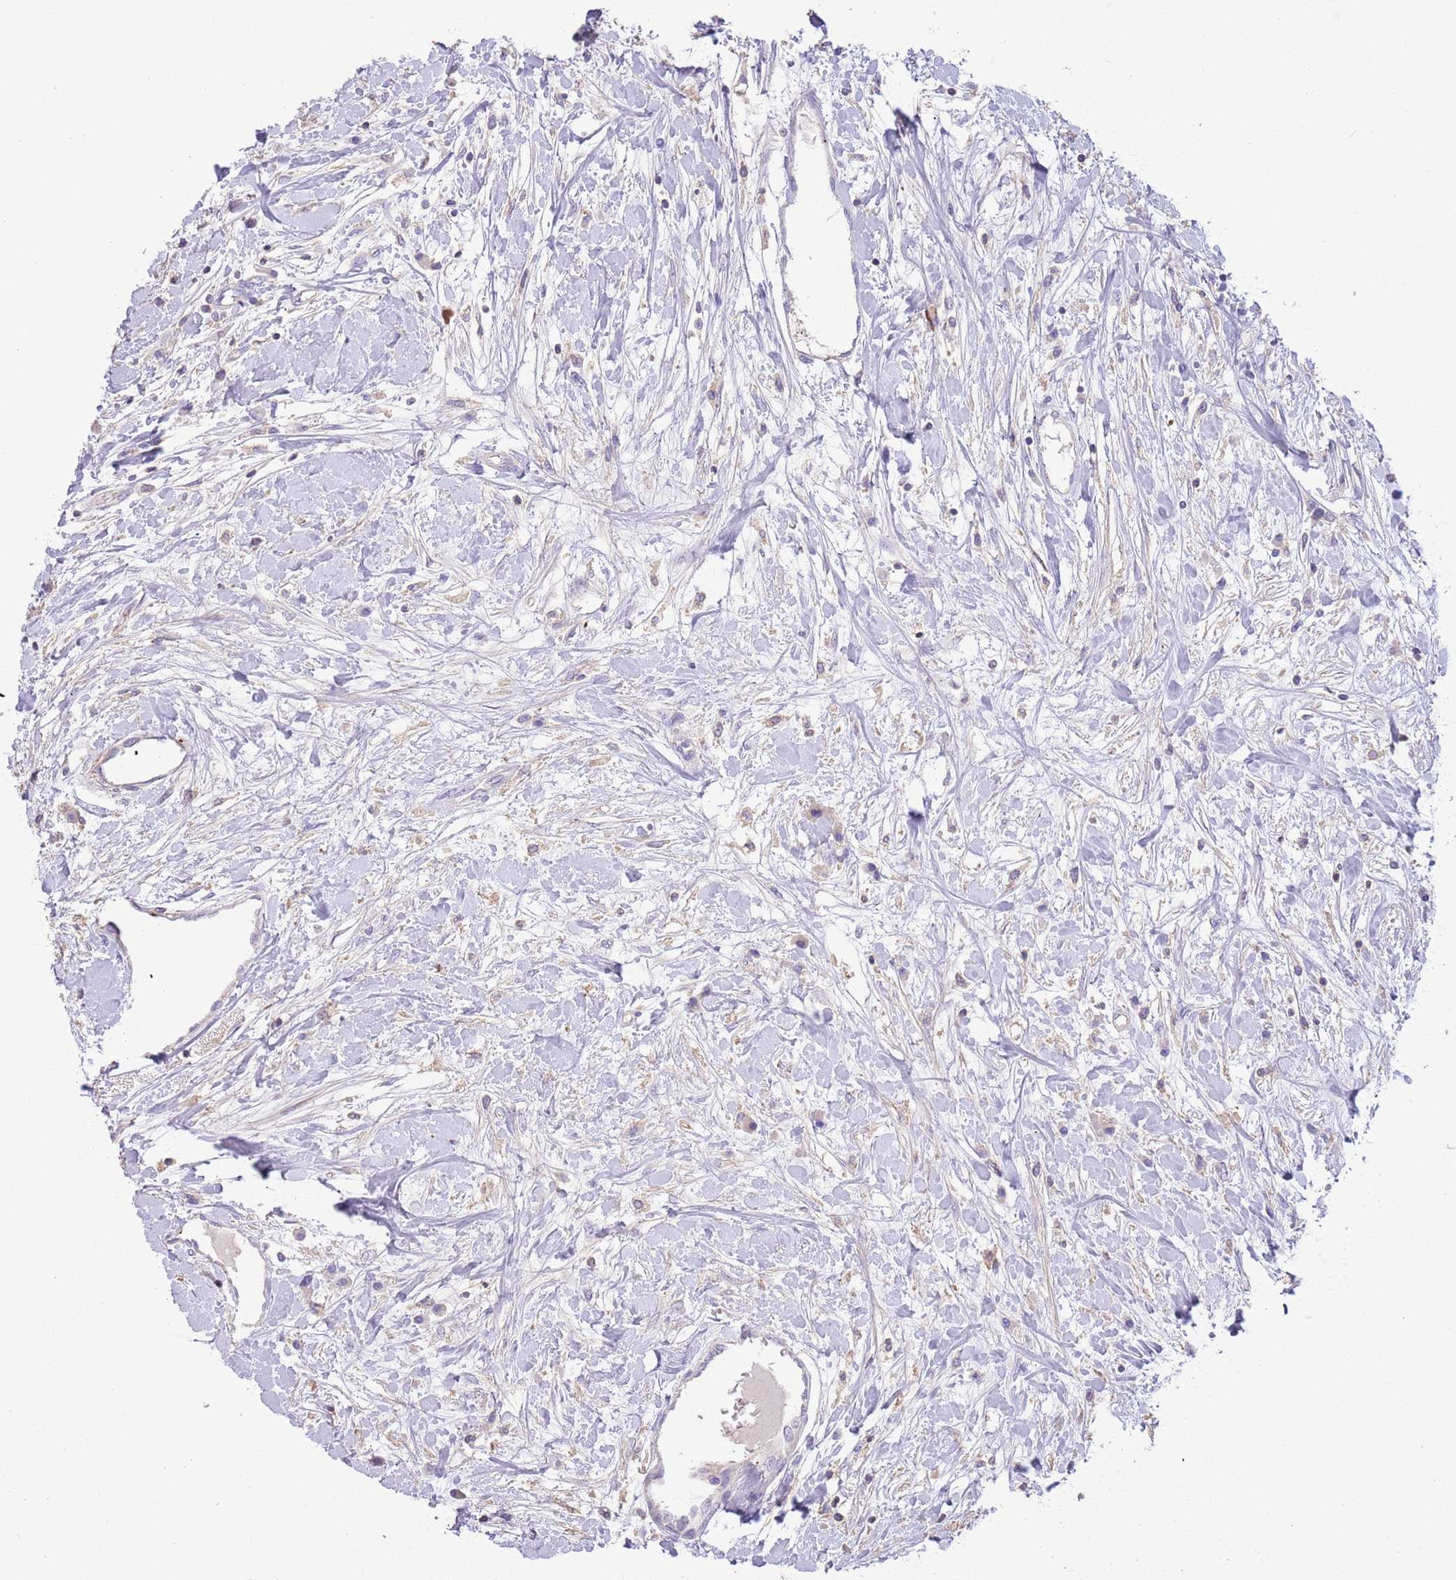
{"staining": {"intensity": "negative", "quantity": "none", "location": "none"}, "tissue": "breast cancer", "cell_type": "Tumor cells", "image_type": "cancer", "snomed": [{"axis": "morphology", "description": "Duct carcinoma"}, {"axis": "topography", "description": "Breast"}], "caption": "DAB immunohistochemical staining of human breast invasive ductal carcinoma displays no significant expression in tumor cells. The staining was performed using DAB to visualize the protein expression in brown, while the nuclei were stained in blue with hematoxylin (Magnification: 20x).", "gene": "SFTPA1", "patient": {"sex": "female", "age": 61}}